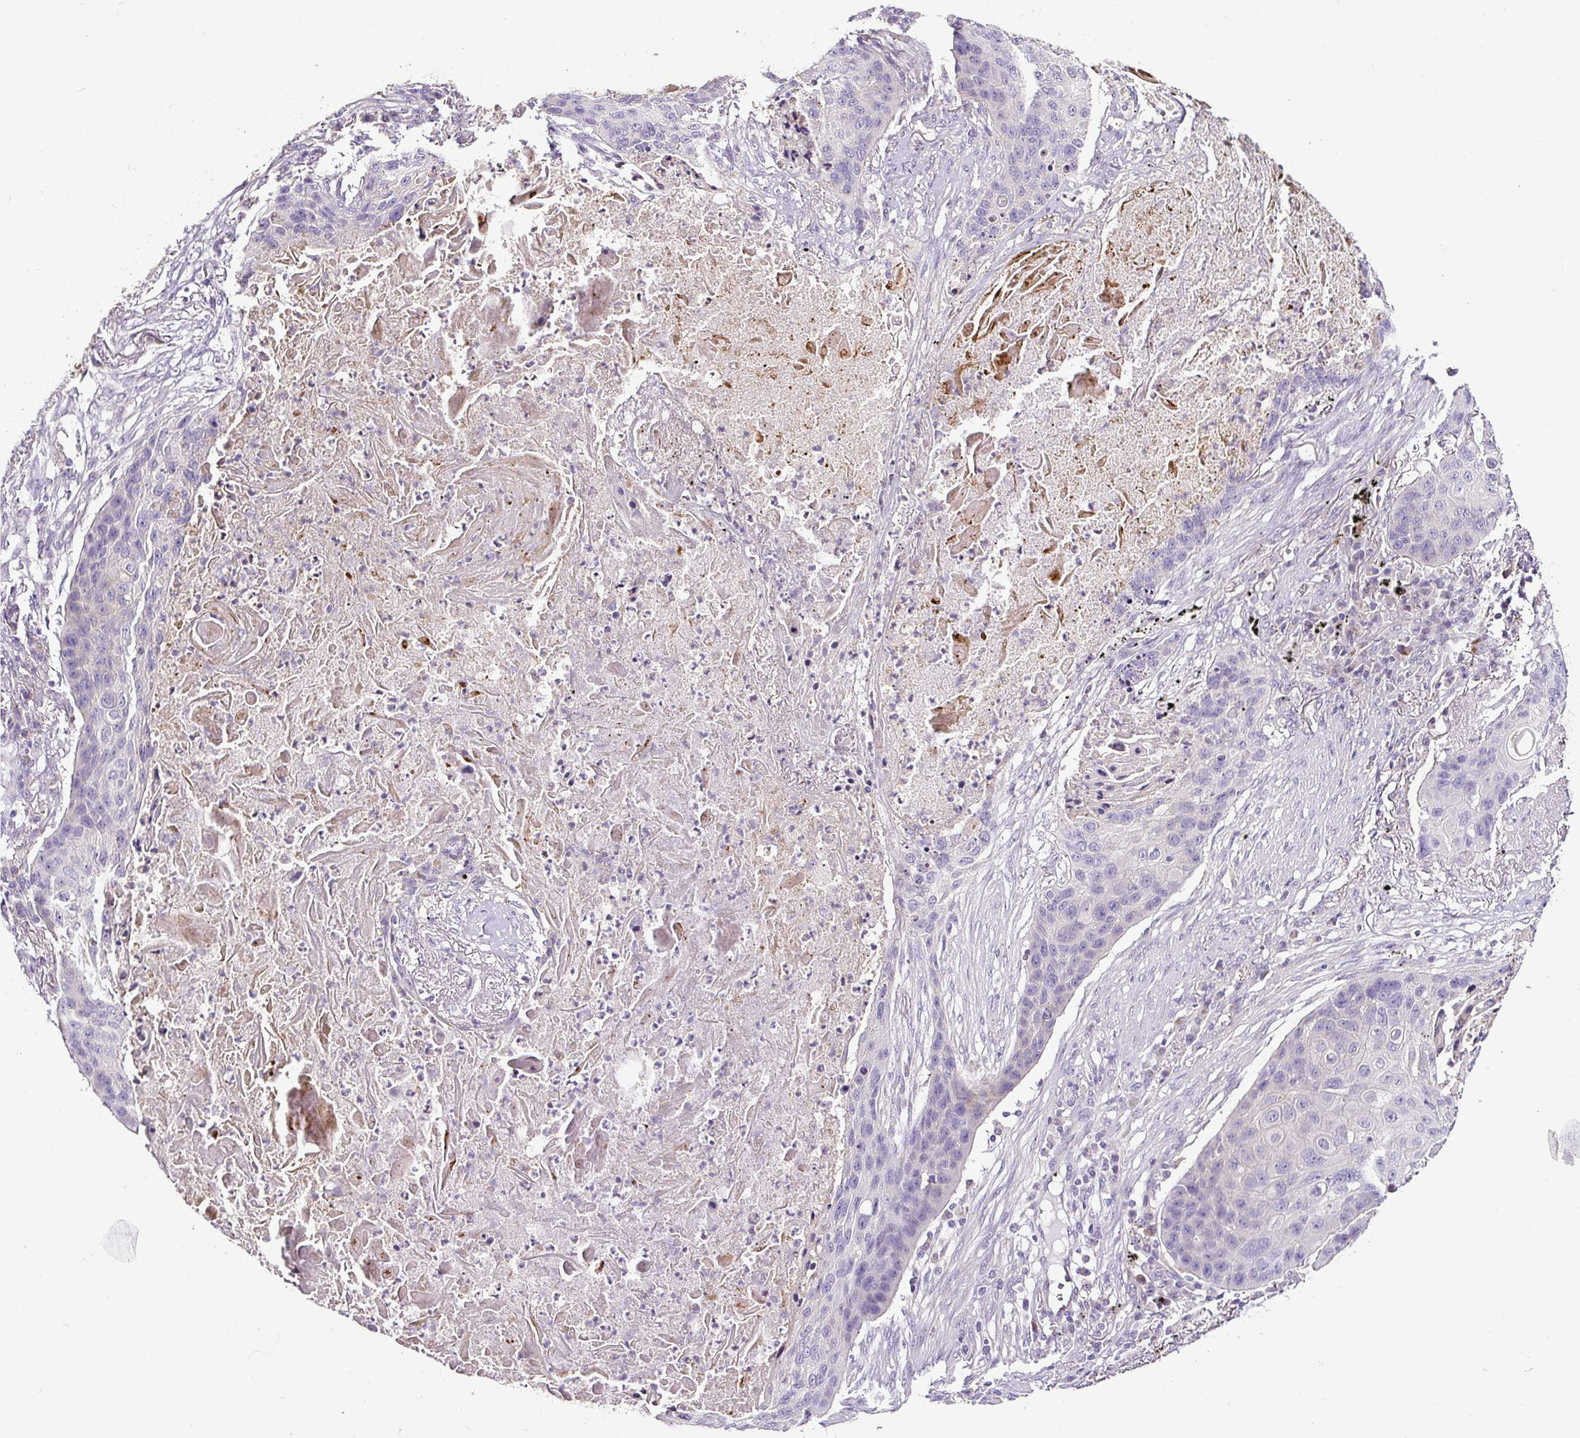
{"staining": {"intensity": "negative", "quantity": "none", "location": "none"}, "tissue": "lung cancer", "cell_type": "Tumor cells", "image_type": "cancer", "snomed": [{"axis": "morphology", "description": "Squamous cell carcinoma, NOS"}, {"axis": "topography", "description": "Lung"}], "caption": "Immunohistochemistry (IHC) photomicrograph of neoplastic tissue: lung cancer stained with DAB (3,3'-diaminobenzidine) reveals no significant protein expression in tumor cells.", "gene": "HPS4", "patient": {"sex": "female", "age": 63}}